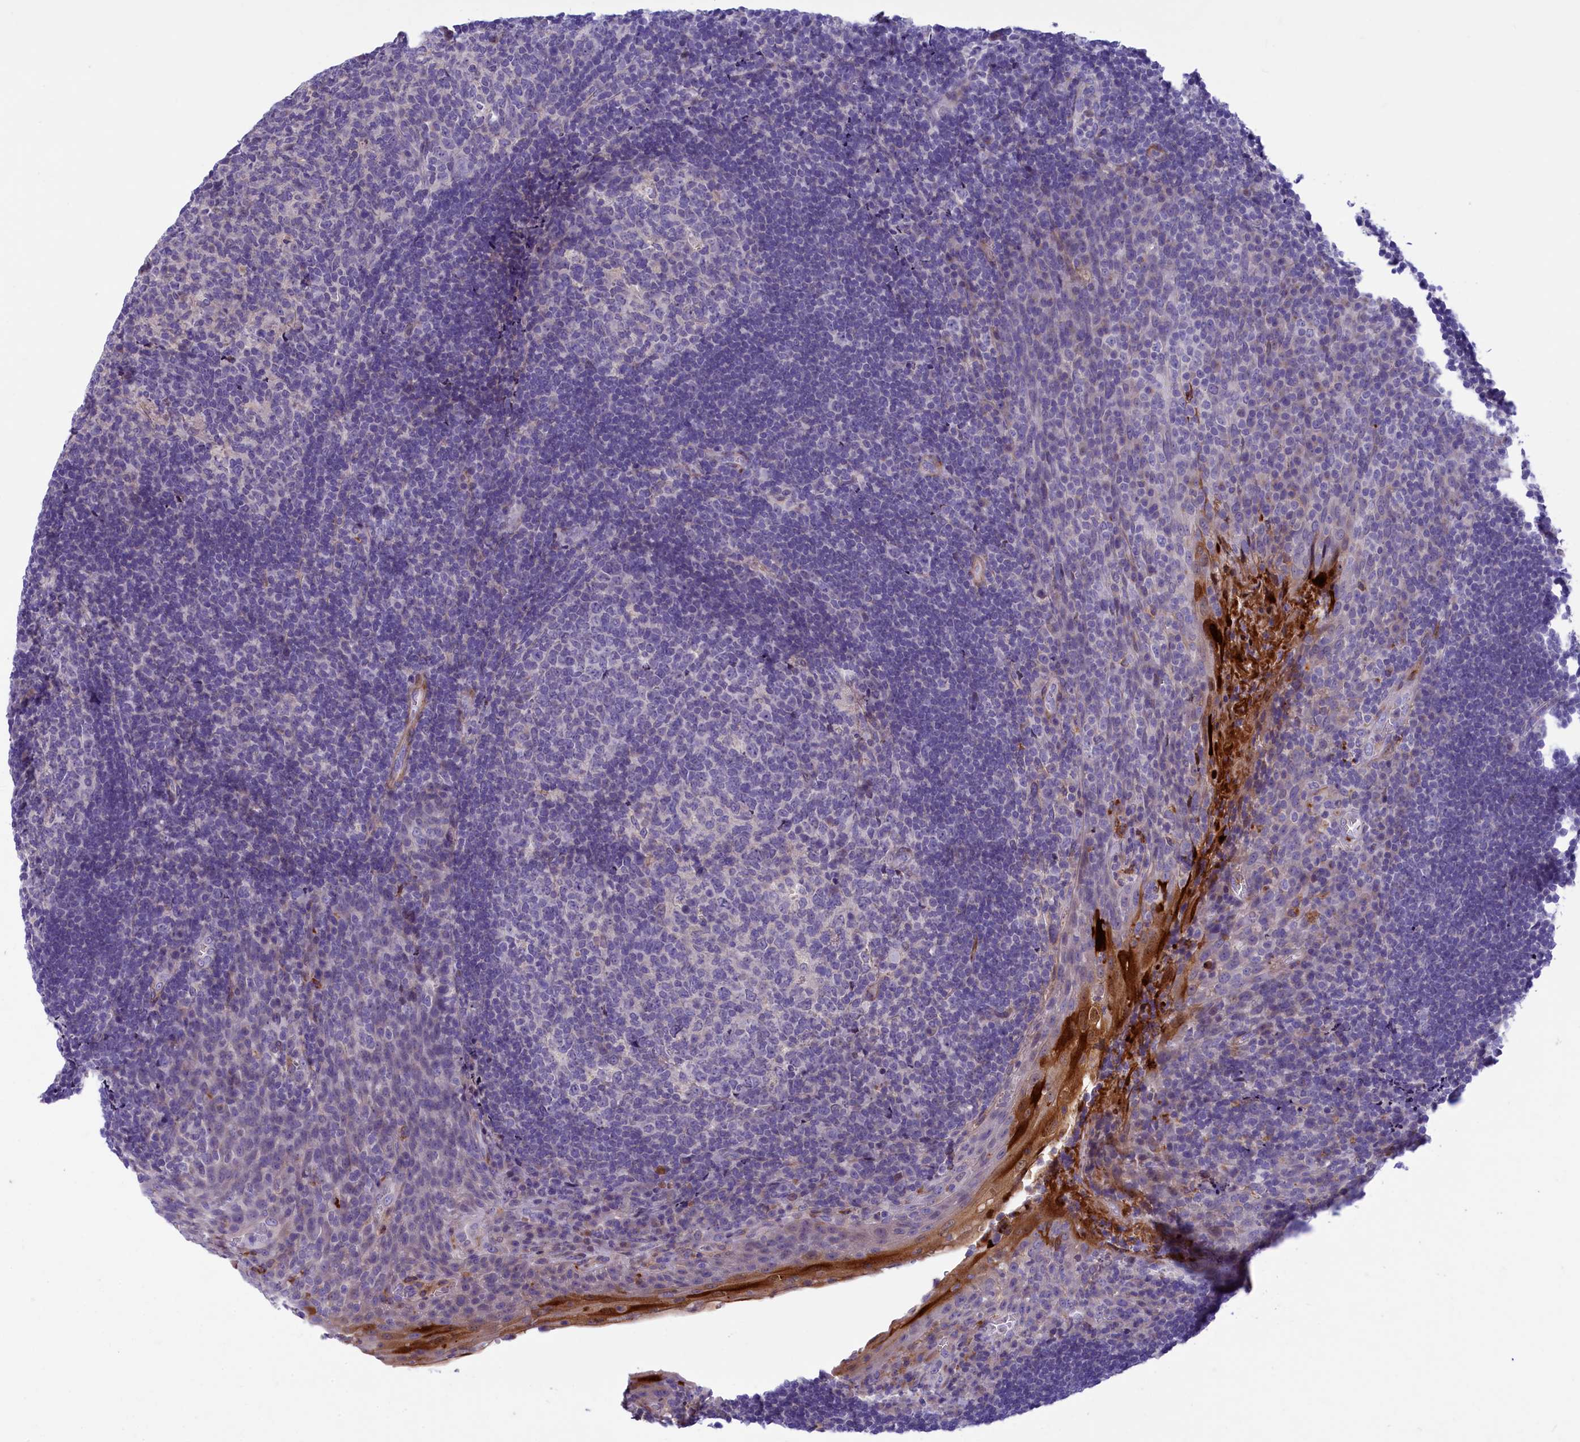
{"staining": {"intensity": "negative", "quantity": "none", "location": "none"}, "tissue": "tonsil", "cell_type": "Germinal center cells", "image_type": "normal", "snomed": [{"axis": "morphology", "description": "Normal tissue, NOS"}, {"axis": "topography", "description": "Tonsil"}], "caption": "Germinal center cells are negative for protein expression in benign human tonsil. (DAB (3,3'-diaminobenzidine) immunohistochemistry, high magnification).", "gene": "LOXL1", "patient": {"sex": "male", "age": 17}}